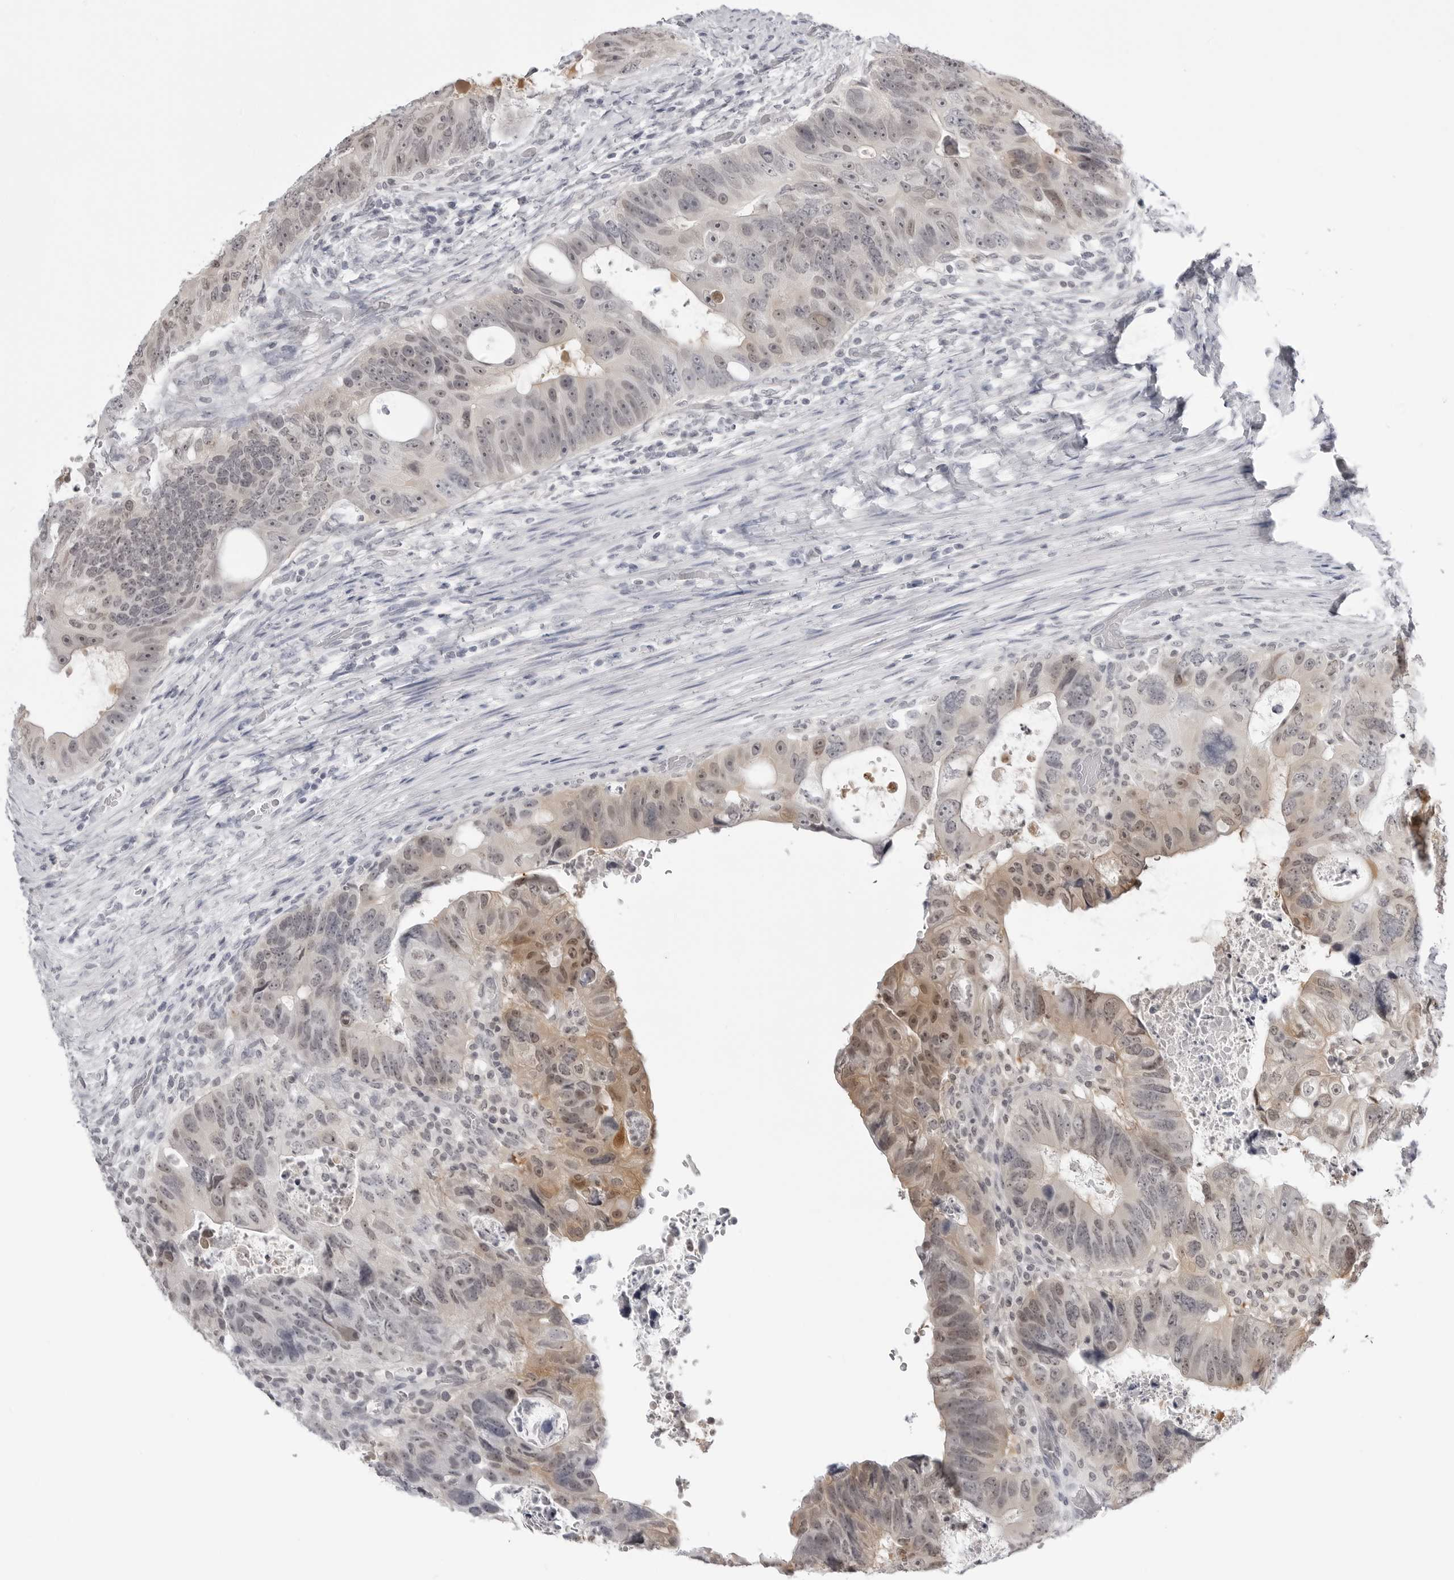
{"staining": {"intensity": "moderate", "quantity": "<25%", "location": "cytoplasmic/membranous,nuclear"}, "tissue": "colorectal cancer", "cell_type": "Tumor cells", "image_type": "cancer", "snomed": [{"axis": "morphology", "description": "Adenocarcinoma, NOS"}, {"axis": "topography", "description": "Rectum"}], "caption": "Moderate cytoplasmic/membranous and nuclear protein staining is identified in about <25% of tumor cells in colorectal cancer.", "gene": "YWHAG", "patient": {"sex": "male", "age": 59}}